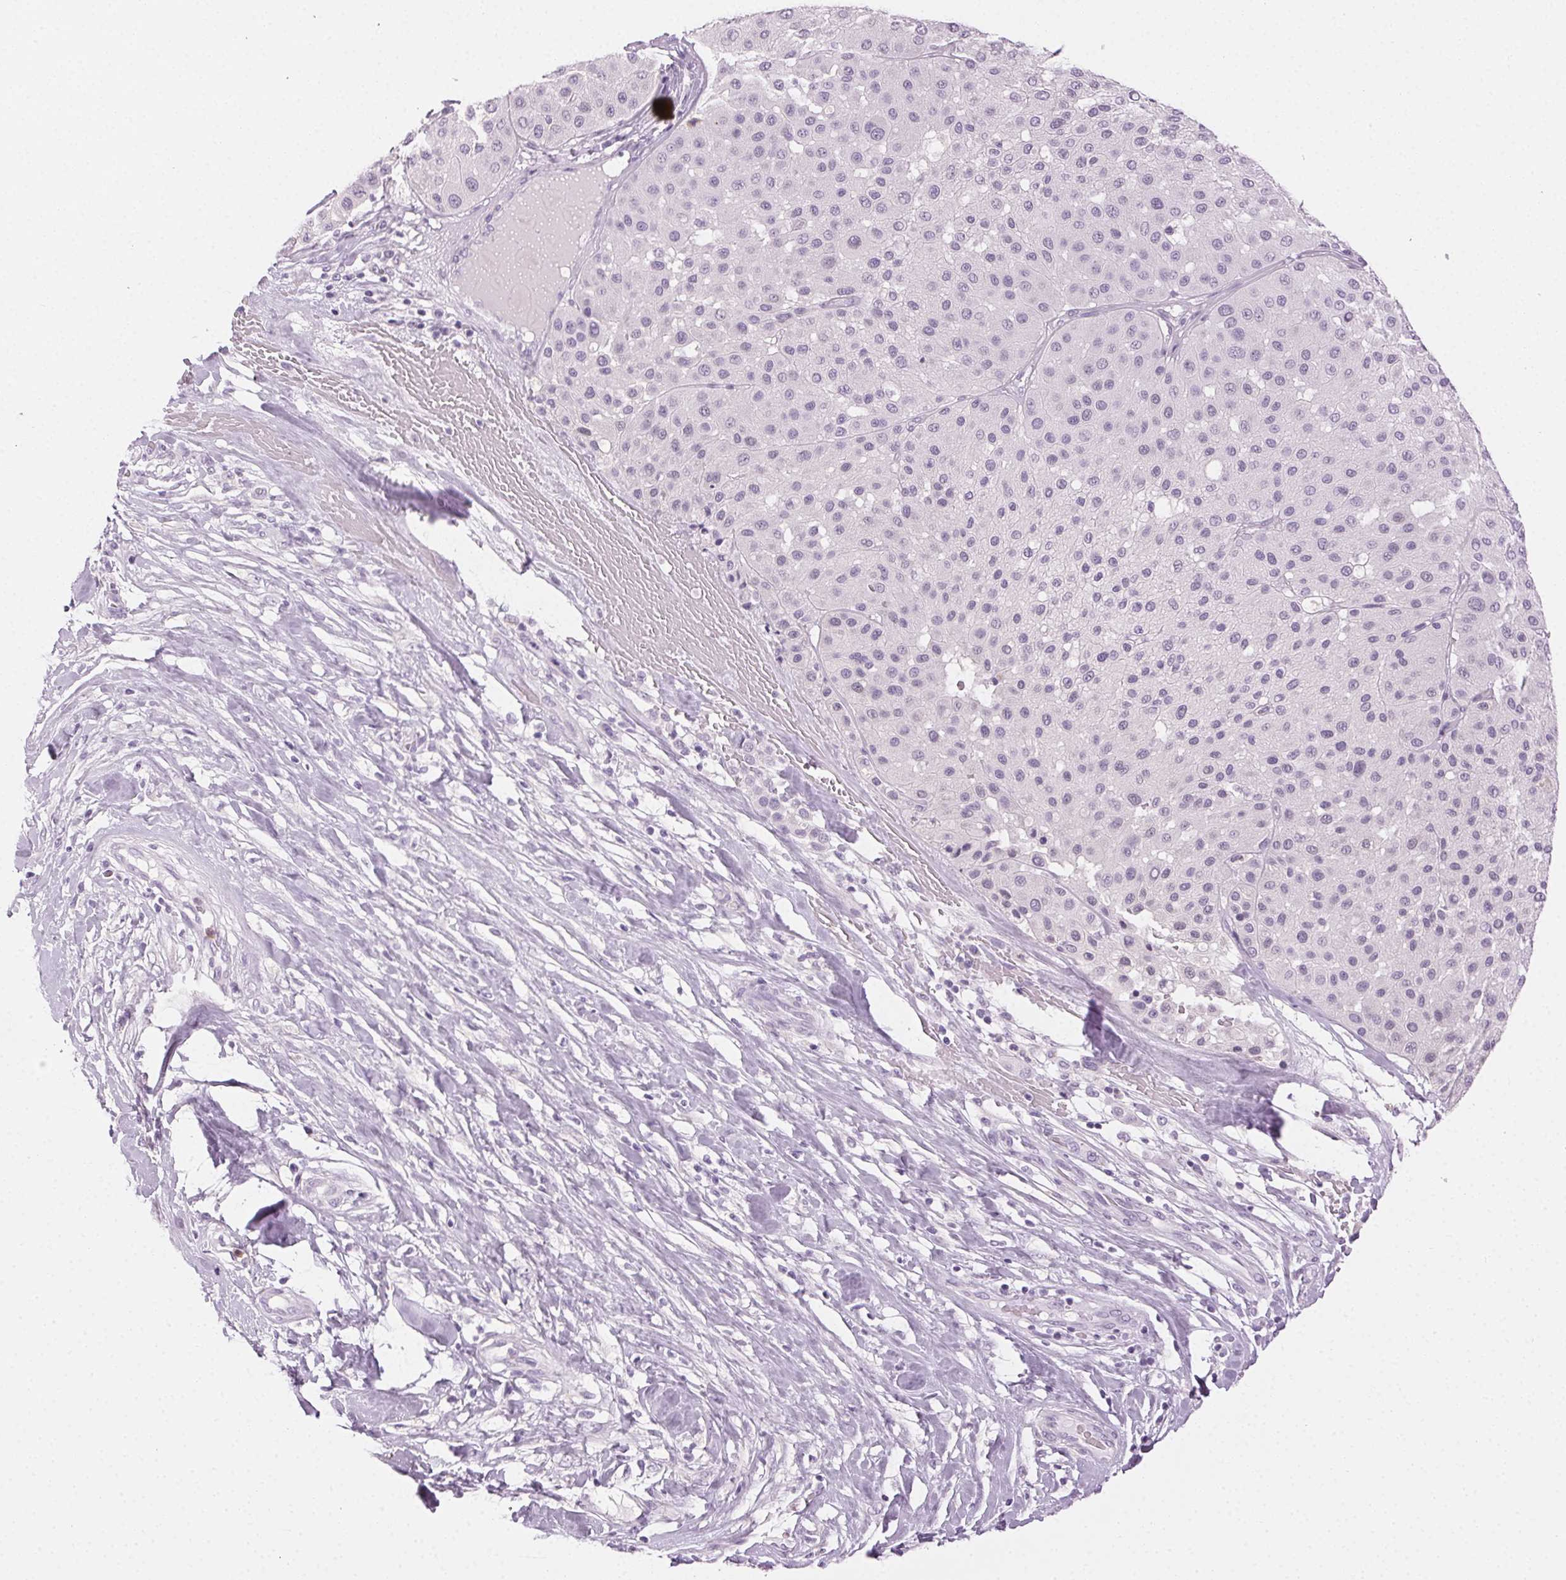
{"staining": {"intensity": "negative", "quantity": "none", "location": "none"}, "tissue": "melanoma", "cell_type": "Tumor cells", "image_type": "cancer", "snomed": [{"axis": "morphology", "description": "Malignant melanoma, Metastatic site"}, {"axis": "topography", "description": "Smooth muscle"}], "caption": "Protein analysis of melanoma reveals no significant positivity in tumor cells.", "gene": "MPO", "patient": {"sex": "male", "age": 41}}